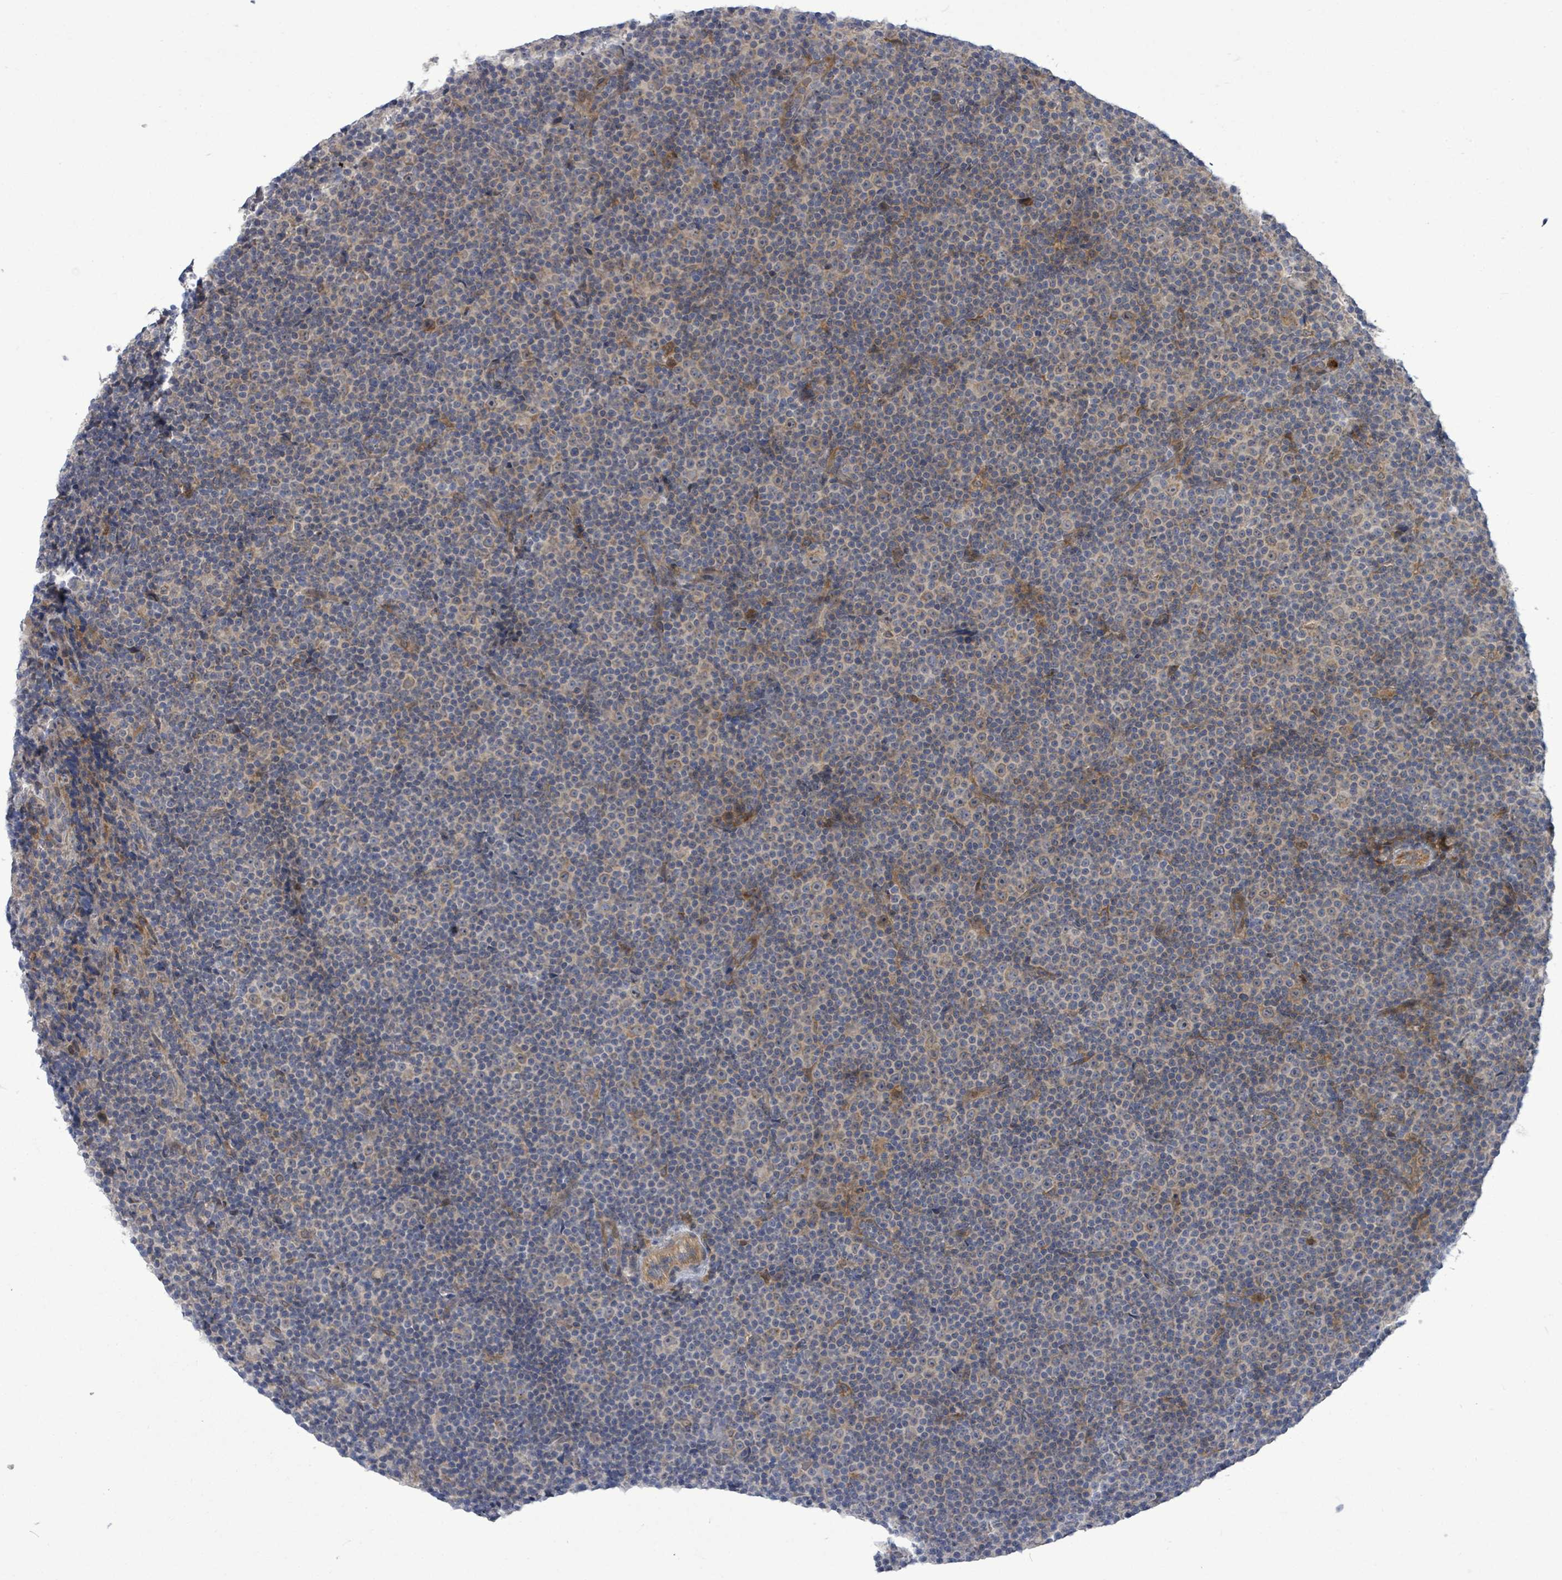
{"staining": {"intensity": "weak", "quantity": "<25%", "location": "cytoplasmic/membranous"}, "tissue": "lymphoma", "cell_type": "Tumor cells", "image_type": "cancer", "snomed": [{"axis": "morphology", "description": "Malignant lymphoma, non-Hodgkin's type, Low grade"}, {"axis": "topography", "description": "Lymph node"}], "caption": "High magnification brightfield microscopy of malignant lymphoma, non-Hodgkin's type (low-grade) stained with DAB (3,3'-diaminobenzidine) (brown) and counterstained with hematoxylin (blue): tumor cells show no significant positivity. (DAB (3,3'-diaminobenzidine) IHC, high magnification).", "gene": "SAR1A", "patient": {"sex": "female", "age": 67}}